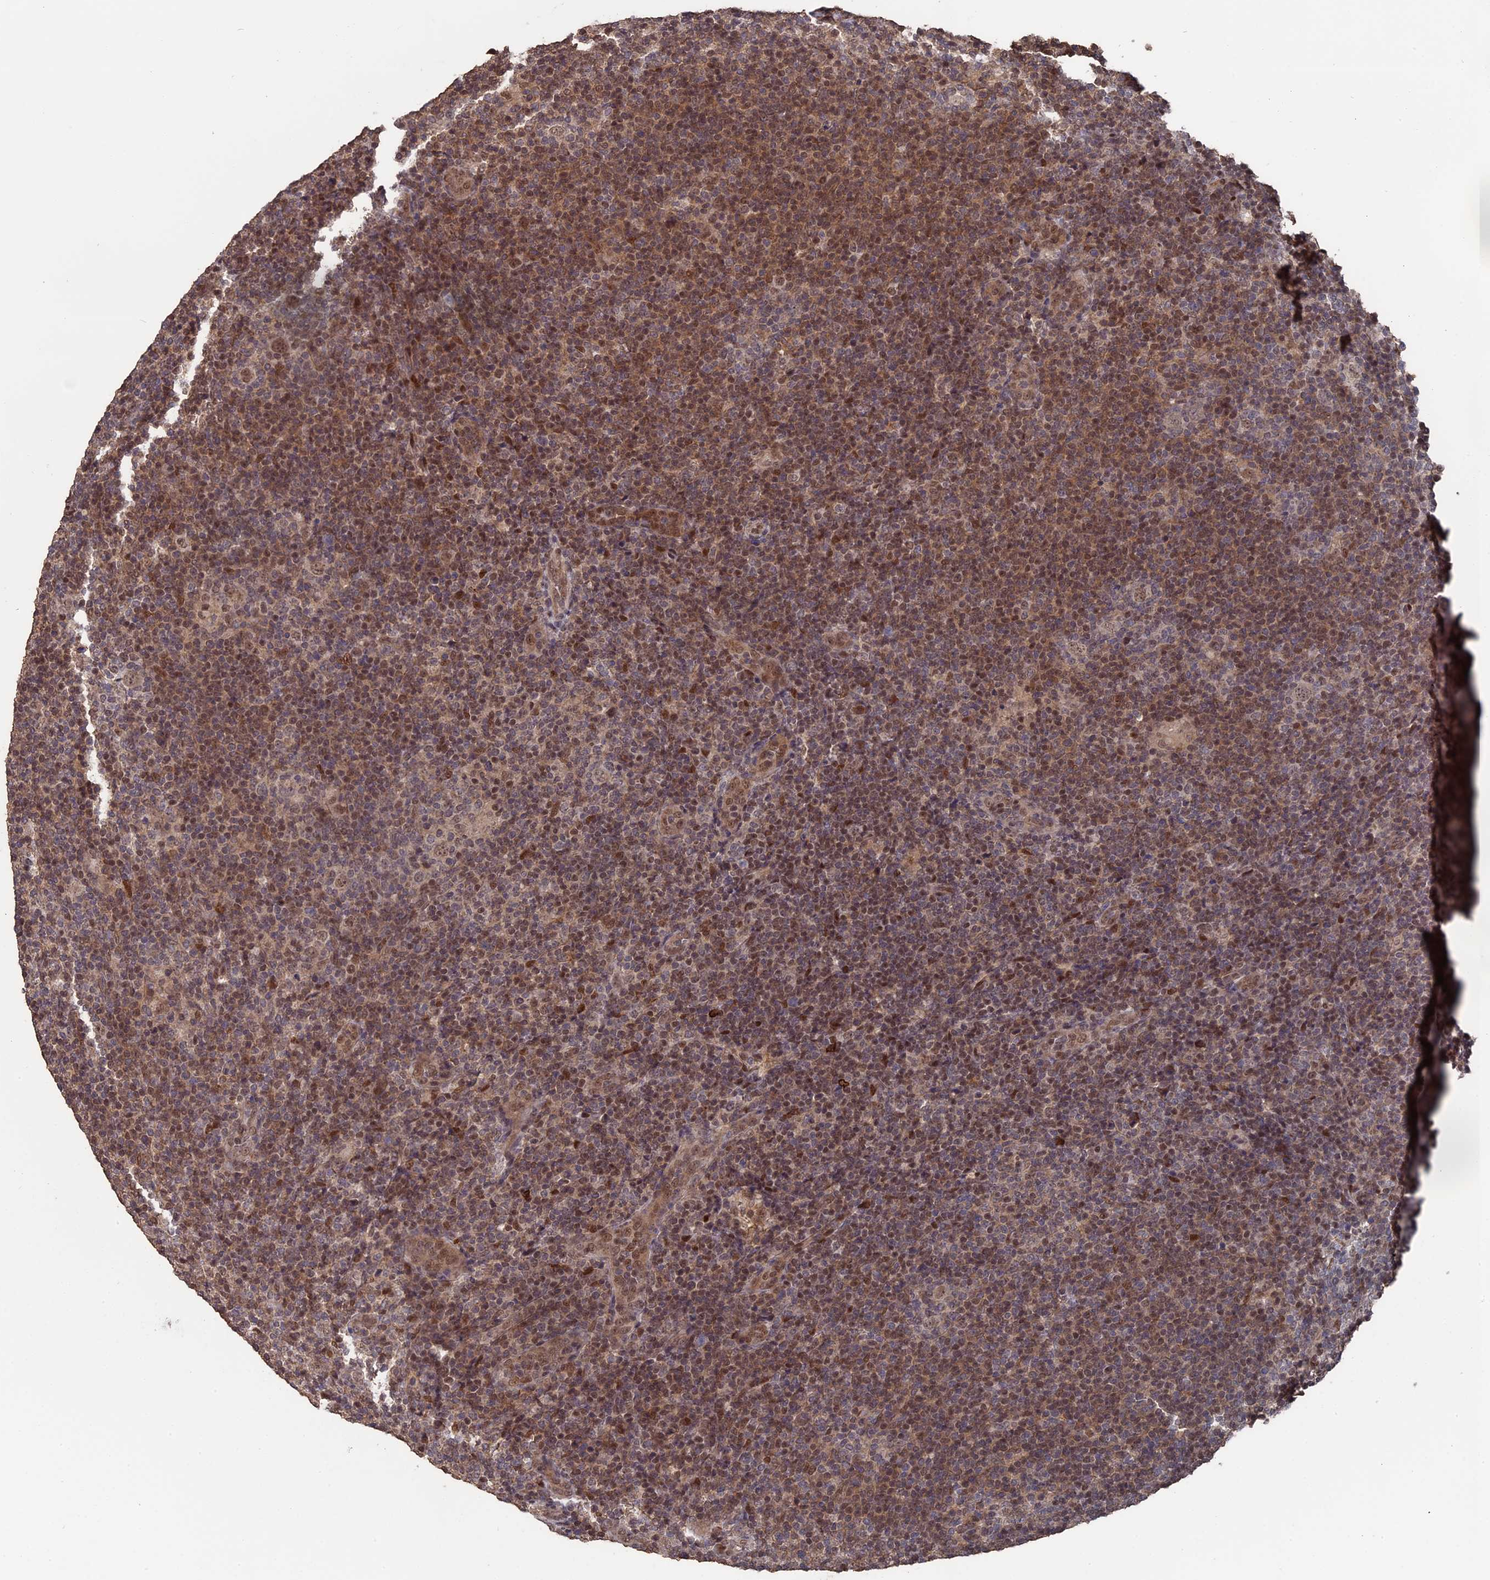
{"staining": {"intensity": "weak", "quantity": ">75%", "location": "nuclear"}, "tissue": "lymphoma", "cell_type": "Tumor cells", "image_type": "cancer", "snomed": [{"axis": "morphology", "description": "Hodgkin's disease, NOS"}, {"axis": "topography", "description": "Lymph node"}], "caption": "Lymphoma stained with a brown dye shows weak nuclear positive positivity in about >75% of tumor cells.", "gene": "MYBL2", "patient": {"sex": "female", "age": 57}}